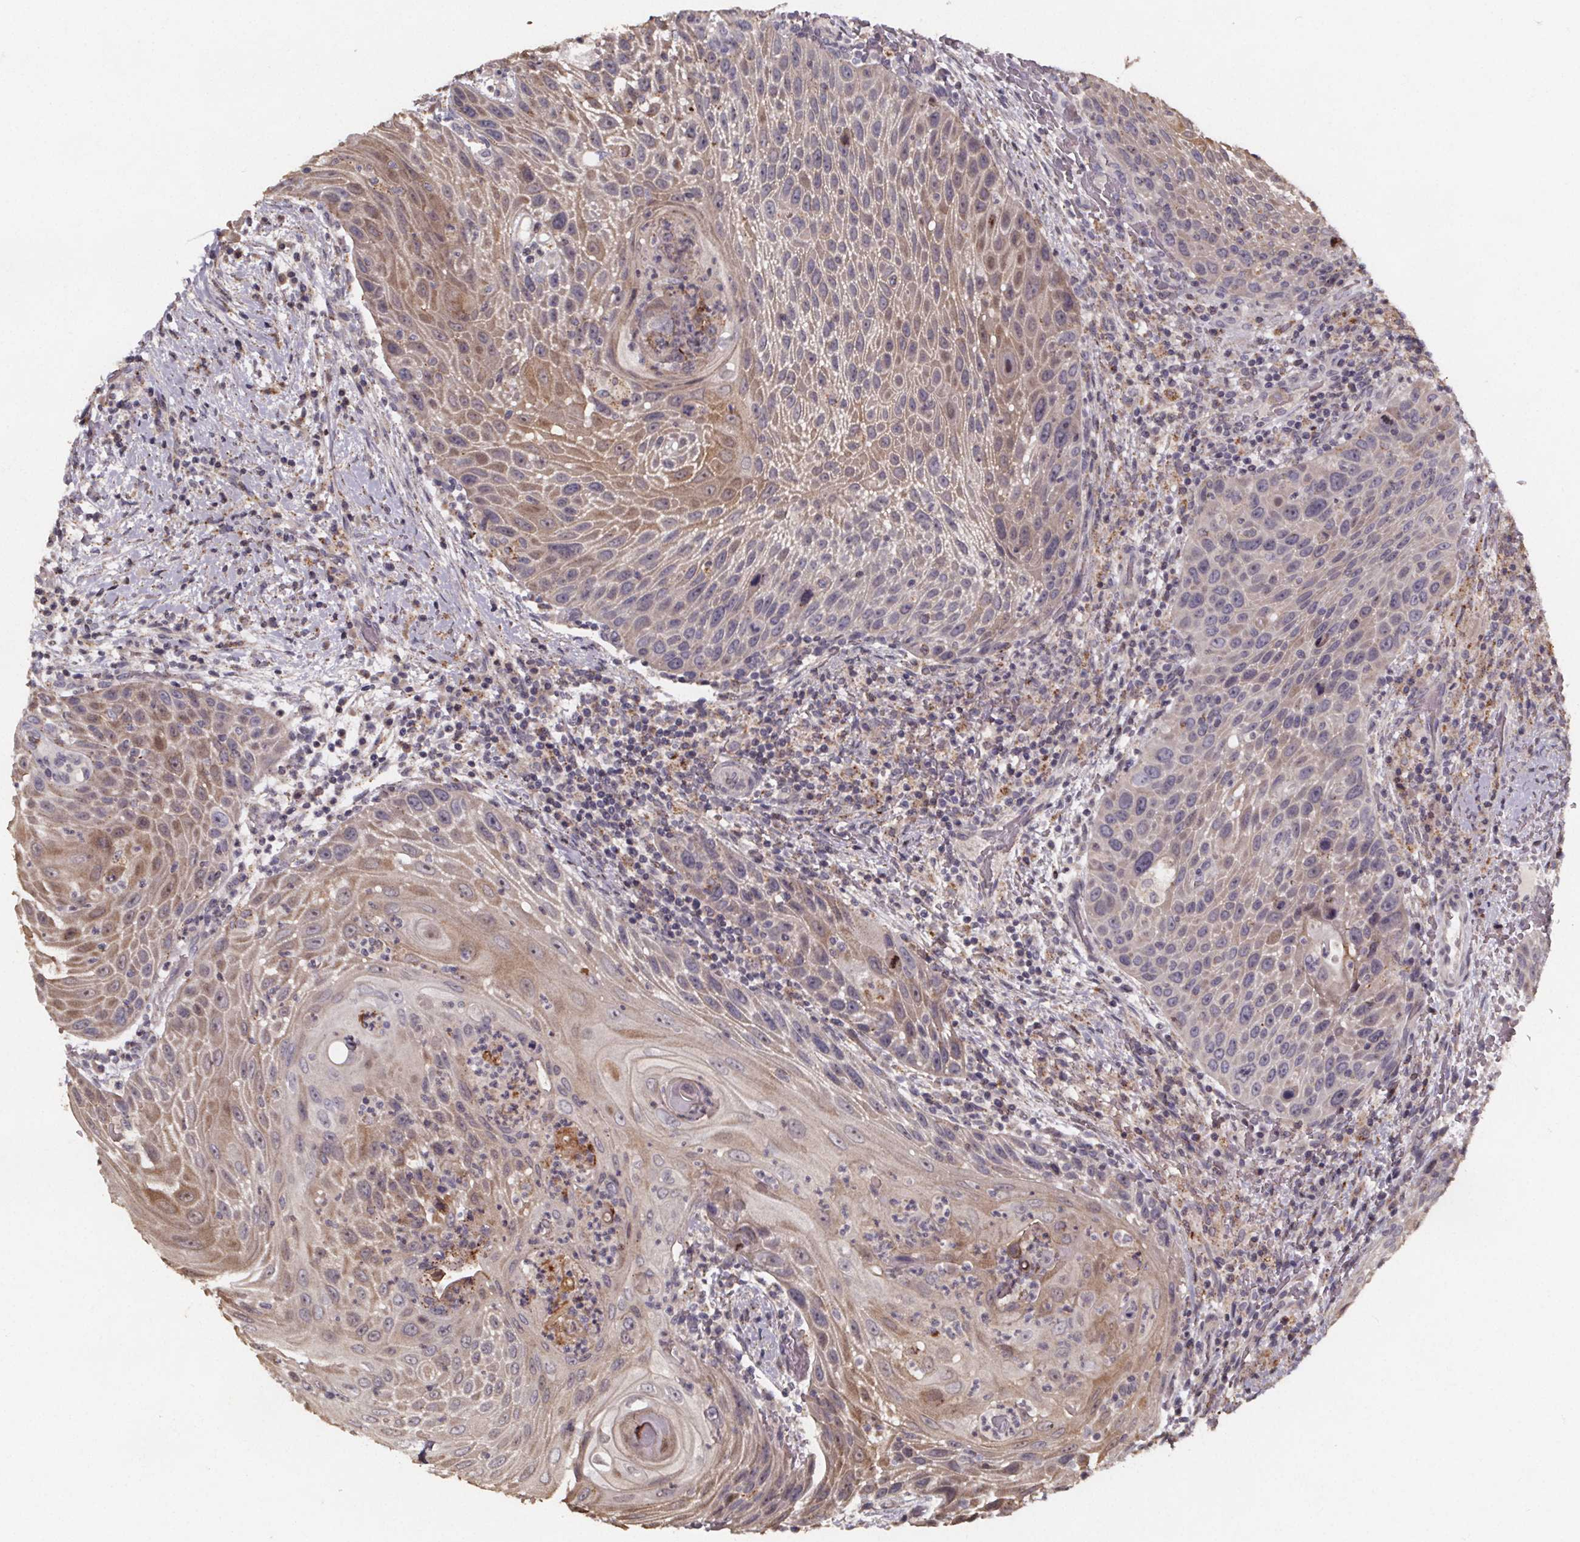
{"staining": {"intensity": "moderate", "quantity": "25%-75%", "location": "cytoplasmic/membranous"}, "tissue": "head and neck cancer", "cell_type": "Tumor cells", "image_type": "cancer", "snomed": [{"axis": "morphology", "description": "Squamous cell carcinoma, NOS"}, {"axis": "topography", "description": "Head-Neck"}], "caption": "A brown stain highlights moderate cytoplasmic/membranous expression of a protein in human head and neck cancer tumor cells.", "gene": "ZNF879", "patient": {"sex": "male", "age": 69}}